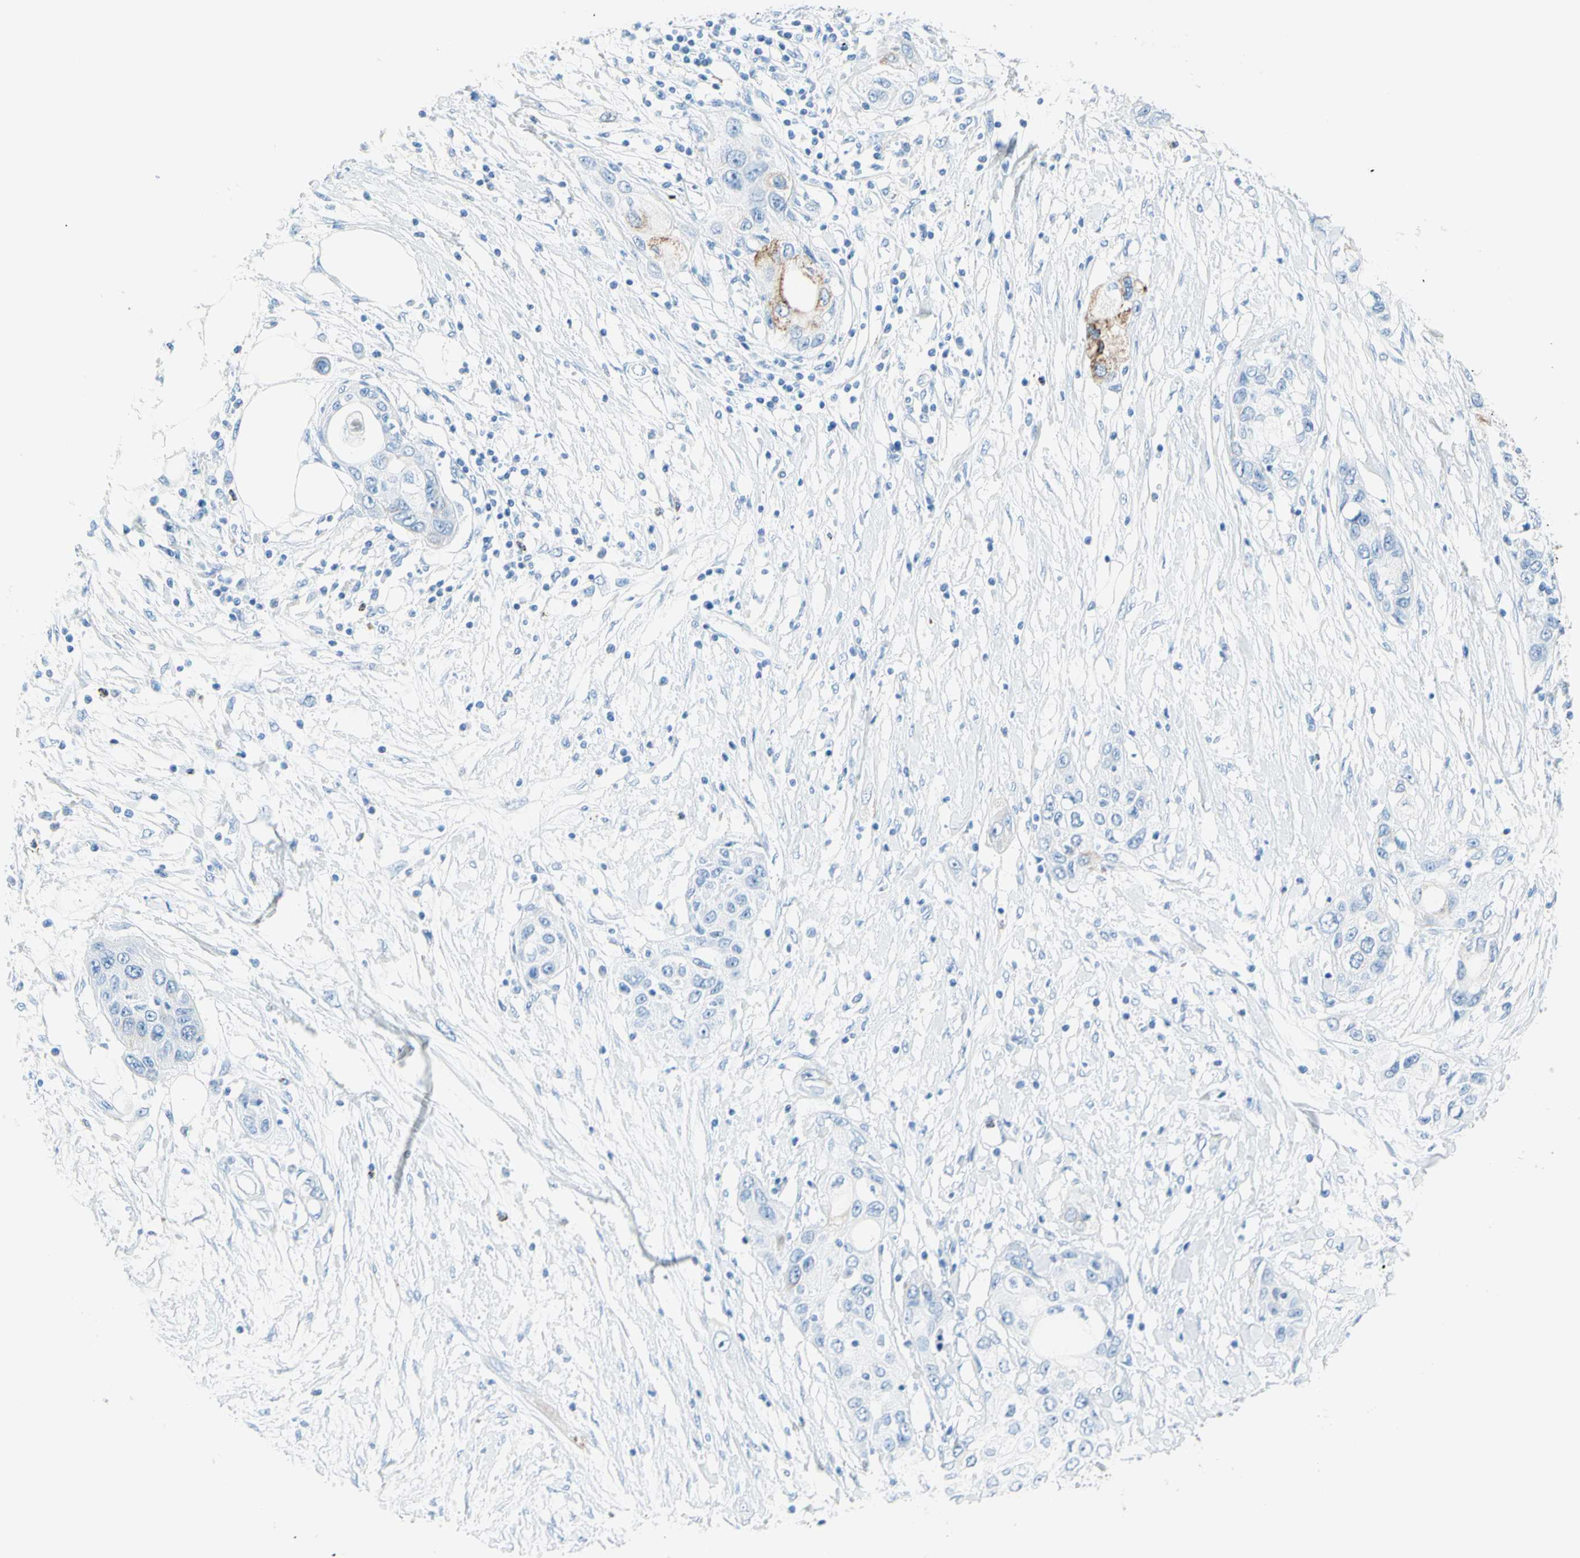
{"staining": {"intensity": "negative", "quantity": "none", "location": "none"}, "tissue": "pancreatic cancer", "cell_type": "Tumor cells", "image_type": "cancer", "snomed": [{"axis": "morphology", "description": "Adenocarcinoma, NOS"}, {"axis": "topography", "description": "Pancreas"}], "caption": "High magnification brightfield microscopy of pancreatic cancer (adenocarcinoma) stained with DAB (brown) and counterstained with hematoxylin (blue): tumor cells show no significant staining. (Stains: DAB IHC with hematoxylin counter stain, Microscopy: brightfield microscopy at high magnification).", "gene": "CYSLTR1", "patient": {"sex": "female", "age": 70}}